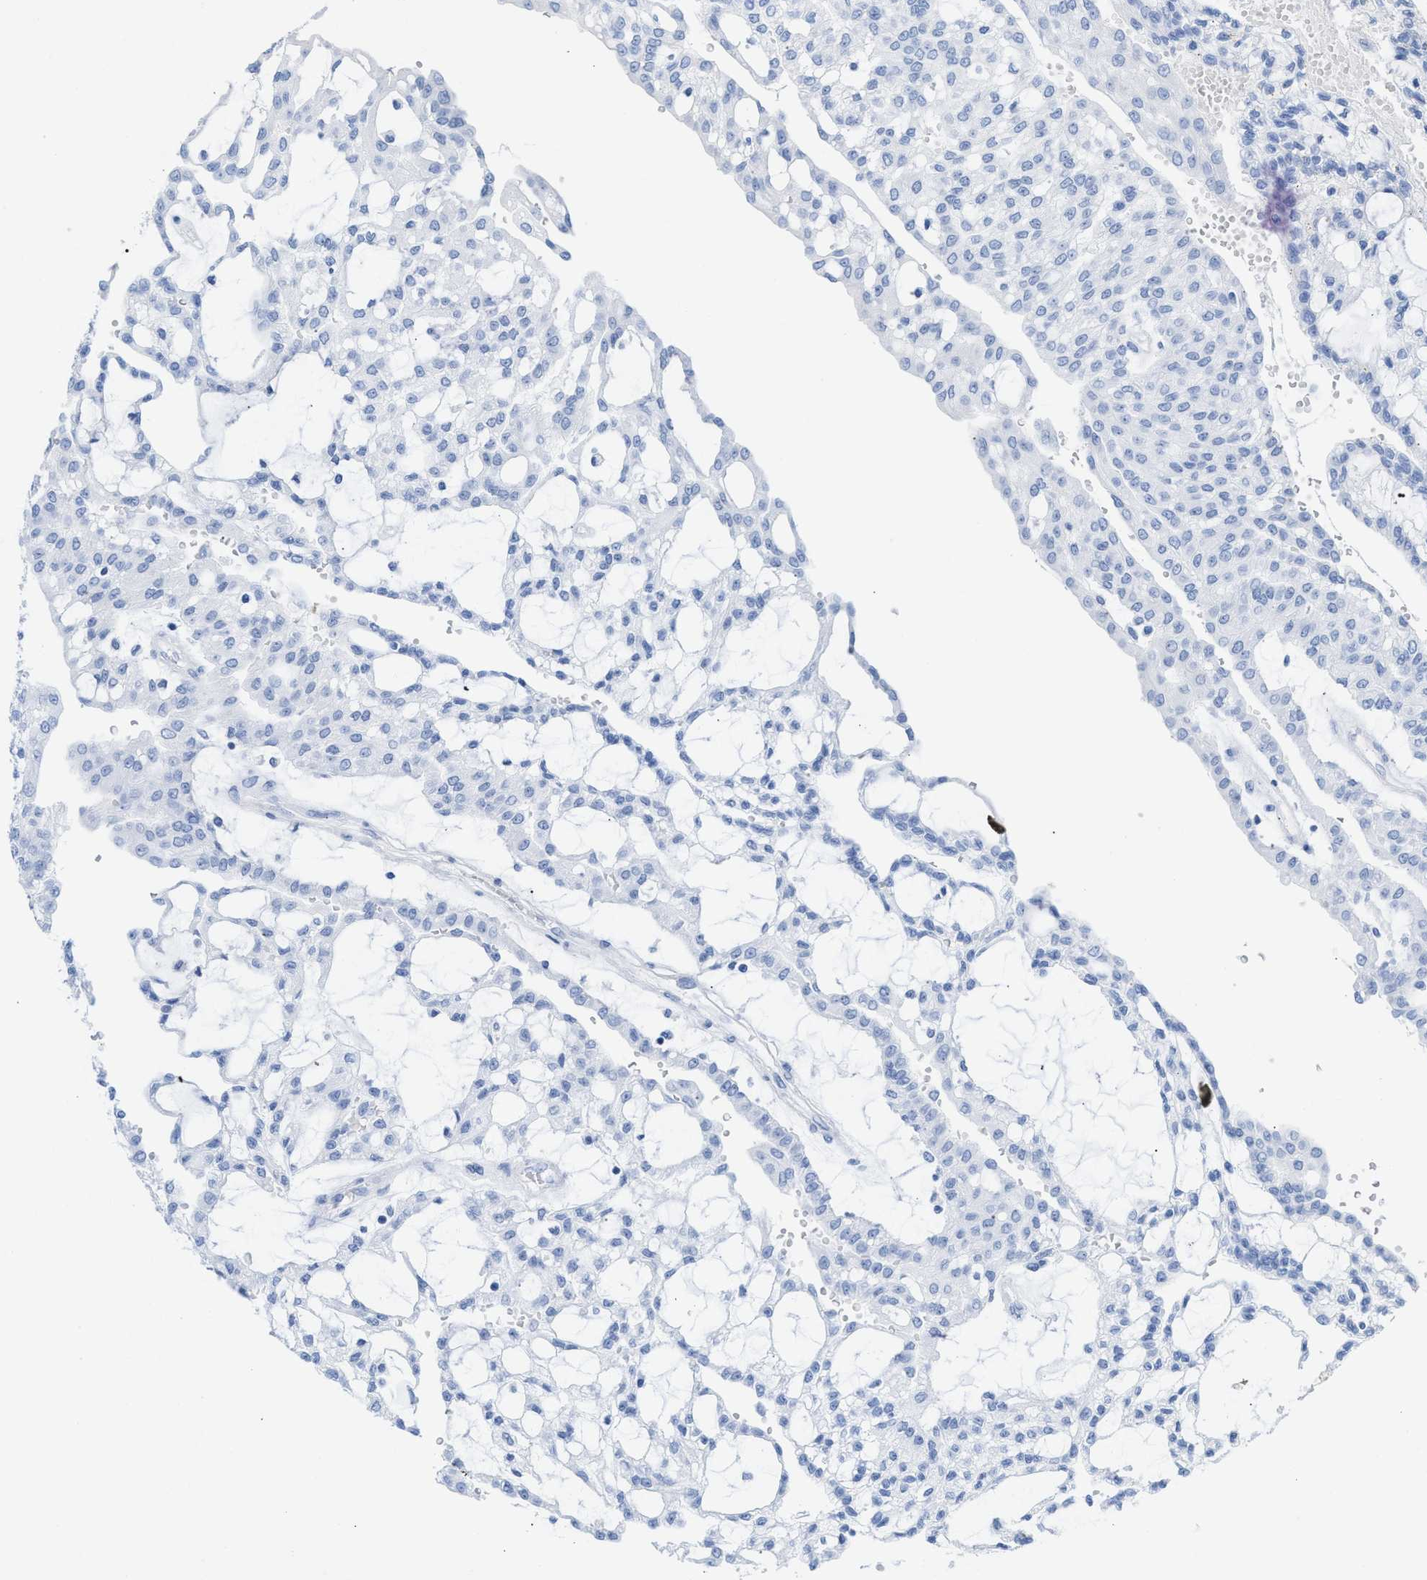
{"staining": {"intensity": "negative", "quantity": "none", "location": "none"}, "tissue": "renal cancer", "cell_type": "Tumor cells", "image_type": "cancer", "snomed": [{"axis": "morphology", "description": "Adenocarcinoma, NOS"}, {"axis": "topography", "description": "Kidney"}], "caption": "Micrograph shows no significant protein positivity in tumor cells of renal cancer (adenocarcinoma).", "gene": "CPA1", "patient": {"sex": "male", "age": 63}}